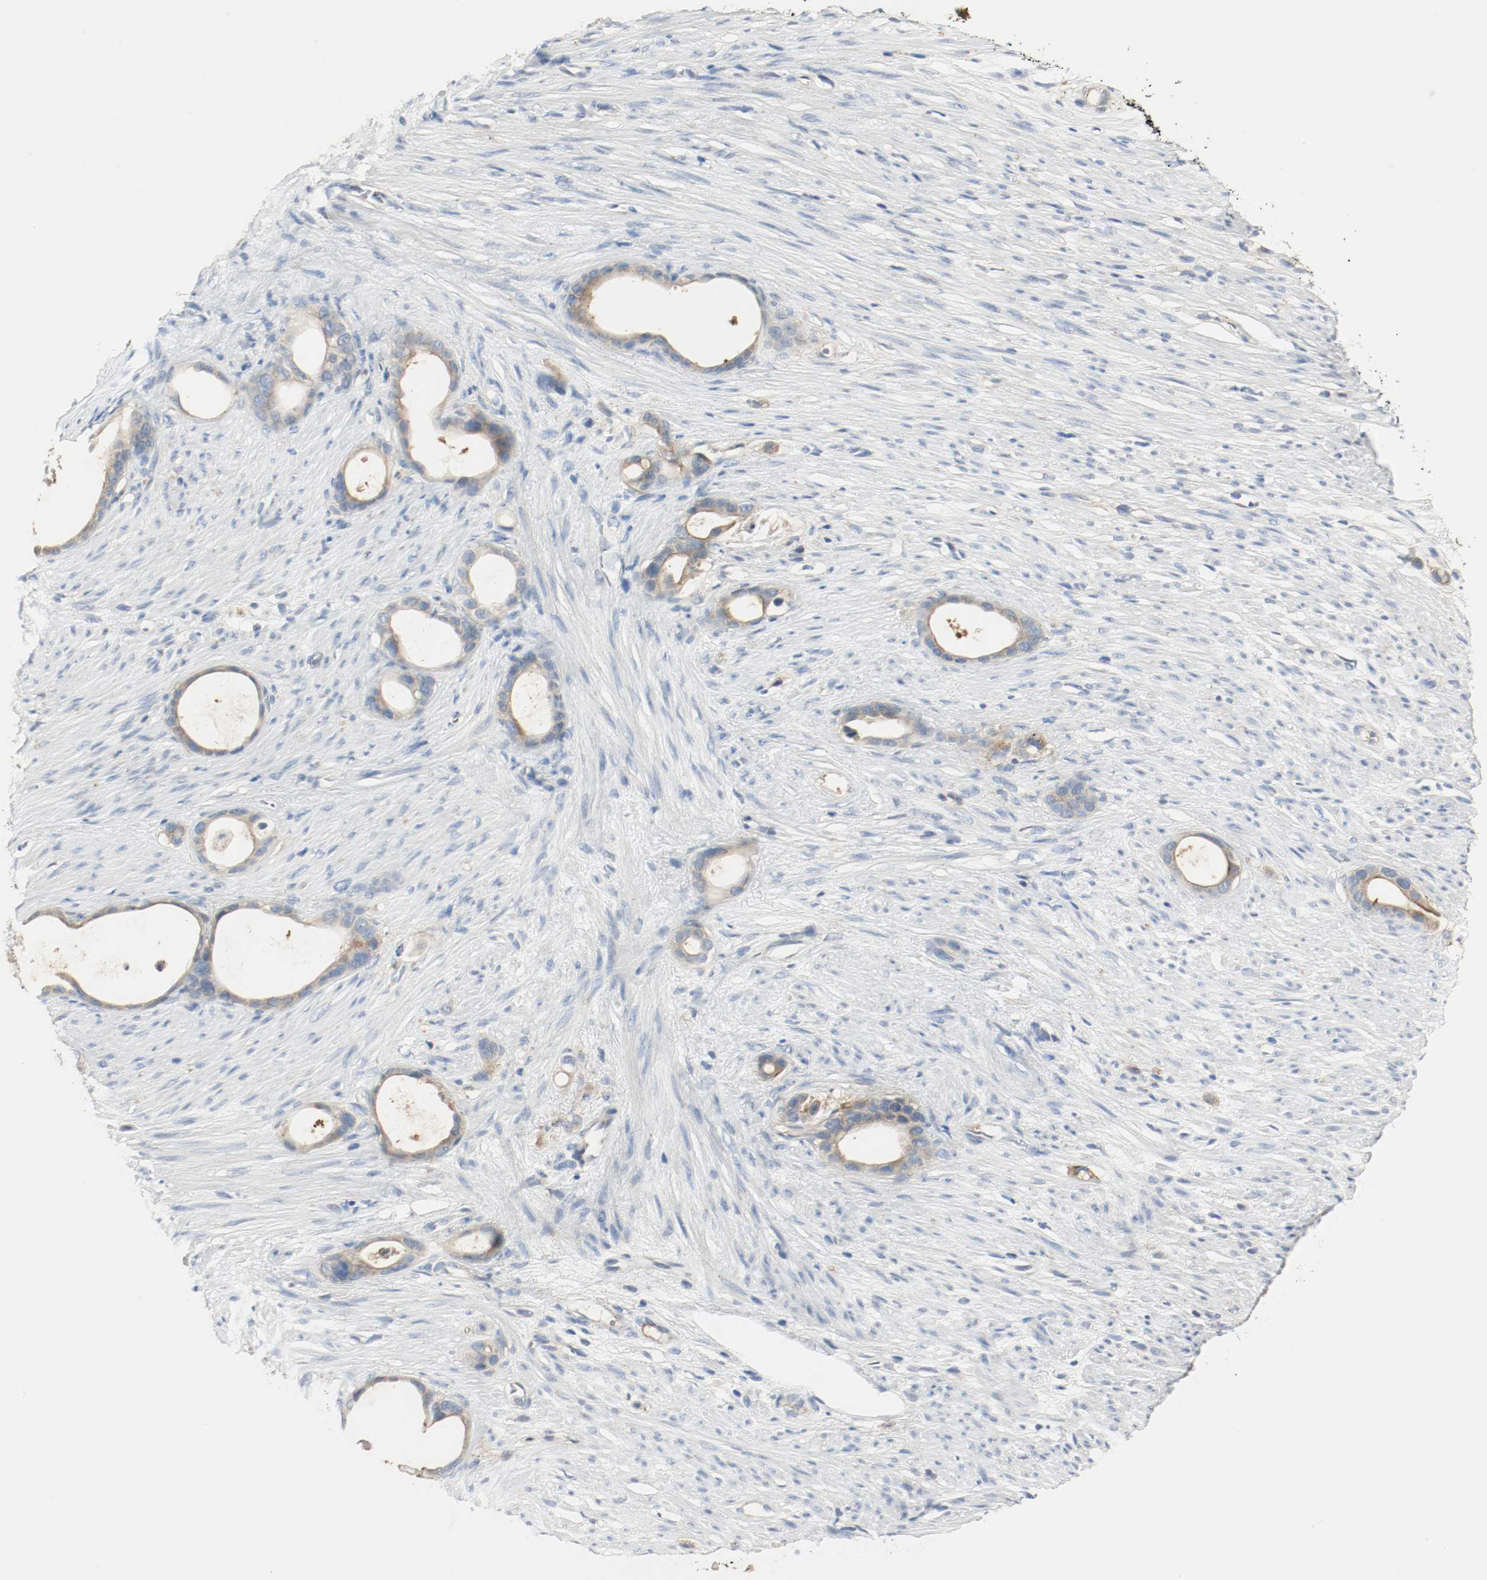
{"staining": {"intensity": "weak", "quantity": ">75%", "location": "cytoplasmic/membranous"}, "tissue": "stomach cancer", "cell_type": "Tumor cells", "image_type": "cancer", "snomed": [{"axis": "morphology", "description": "Adenocarcinoma, NOS"}, {"axis": "topography", "description": "Stomach"}], "caption": "Immunohistochemistry of human adenocarcinoma (stomach) shows low levels of weak cytoplasmic/membranous staining in about >75% of tumor cells.", "gene": "MELTF", "patient": {"sex": "female", "age": 75}}